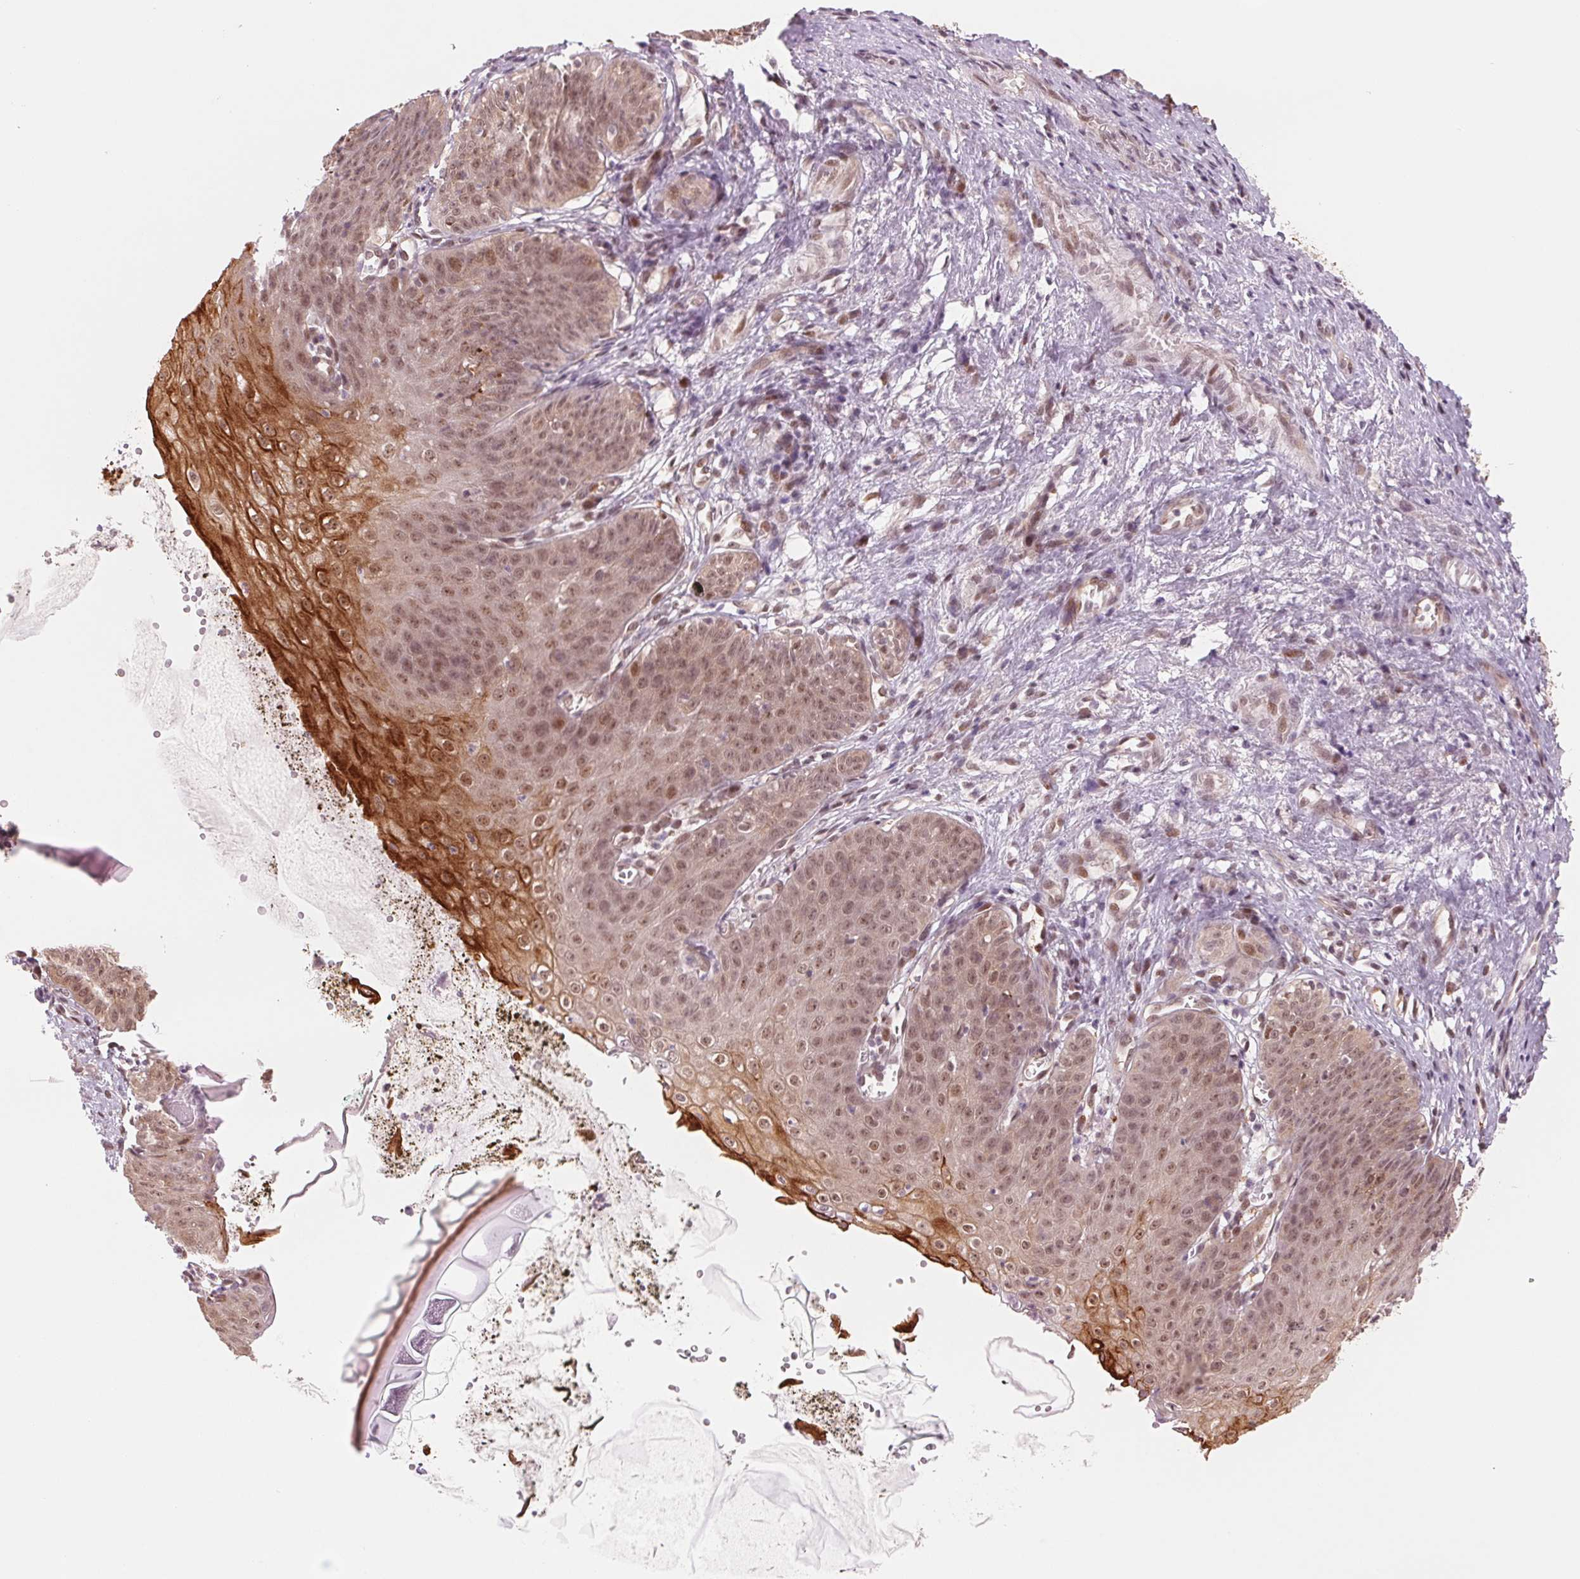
{"staining": {"intensity": "moderate", "quantity": "25%-75%", "location": "cytoplasmic/membranous,nuclear"}, "tissue": "esophagus", "cell_type": "Squamous epithelial cells", "image_type": "normal", "snomed": [{"axis": "morphology", "description": "Normal tissue, NOS"}, {"axis": "topography", "description": "Esophagus"}], "caption": "A photomicrograph of human esophagus stained for a protein displays moderate cytoplasmic/membranous,nuclear brown staining in squamous epithelial cells.", "gene": "DNAJB6", "patient": {"sex": "male", "age": 71}}